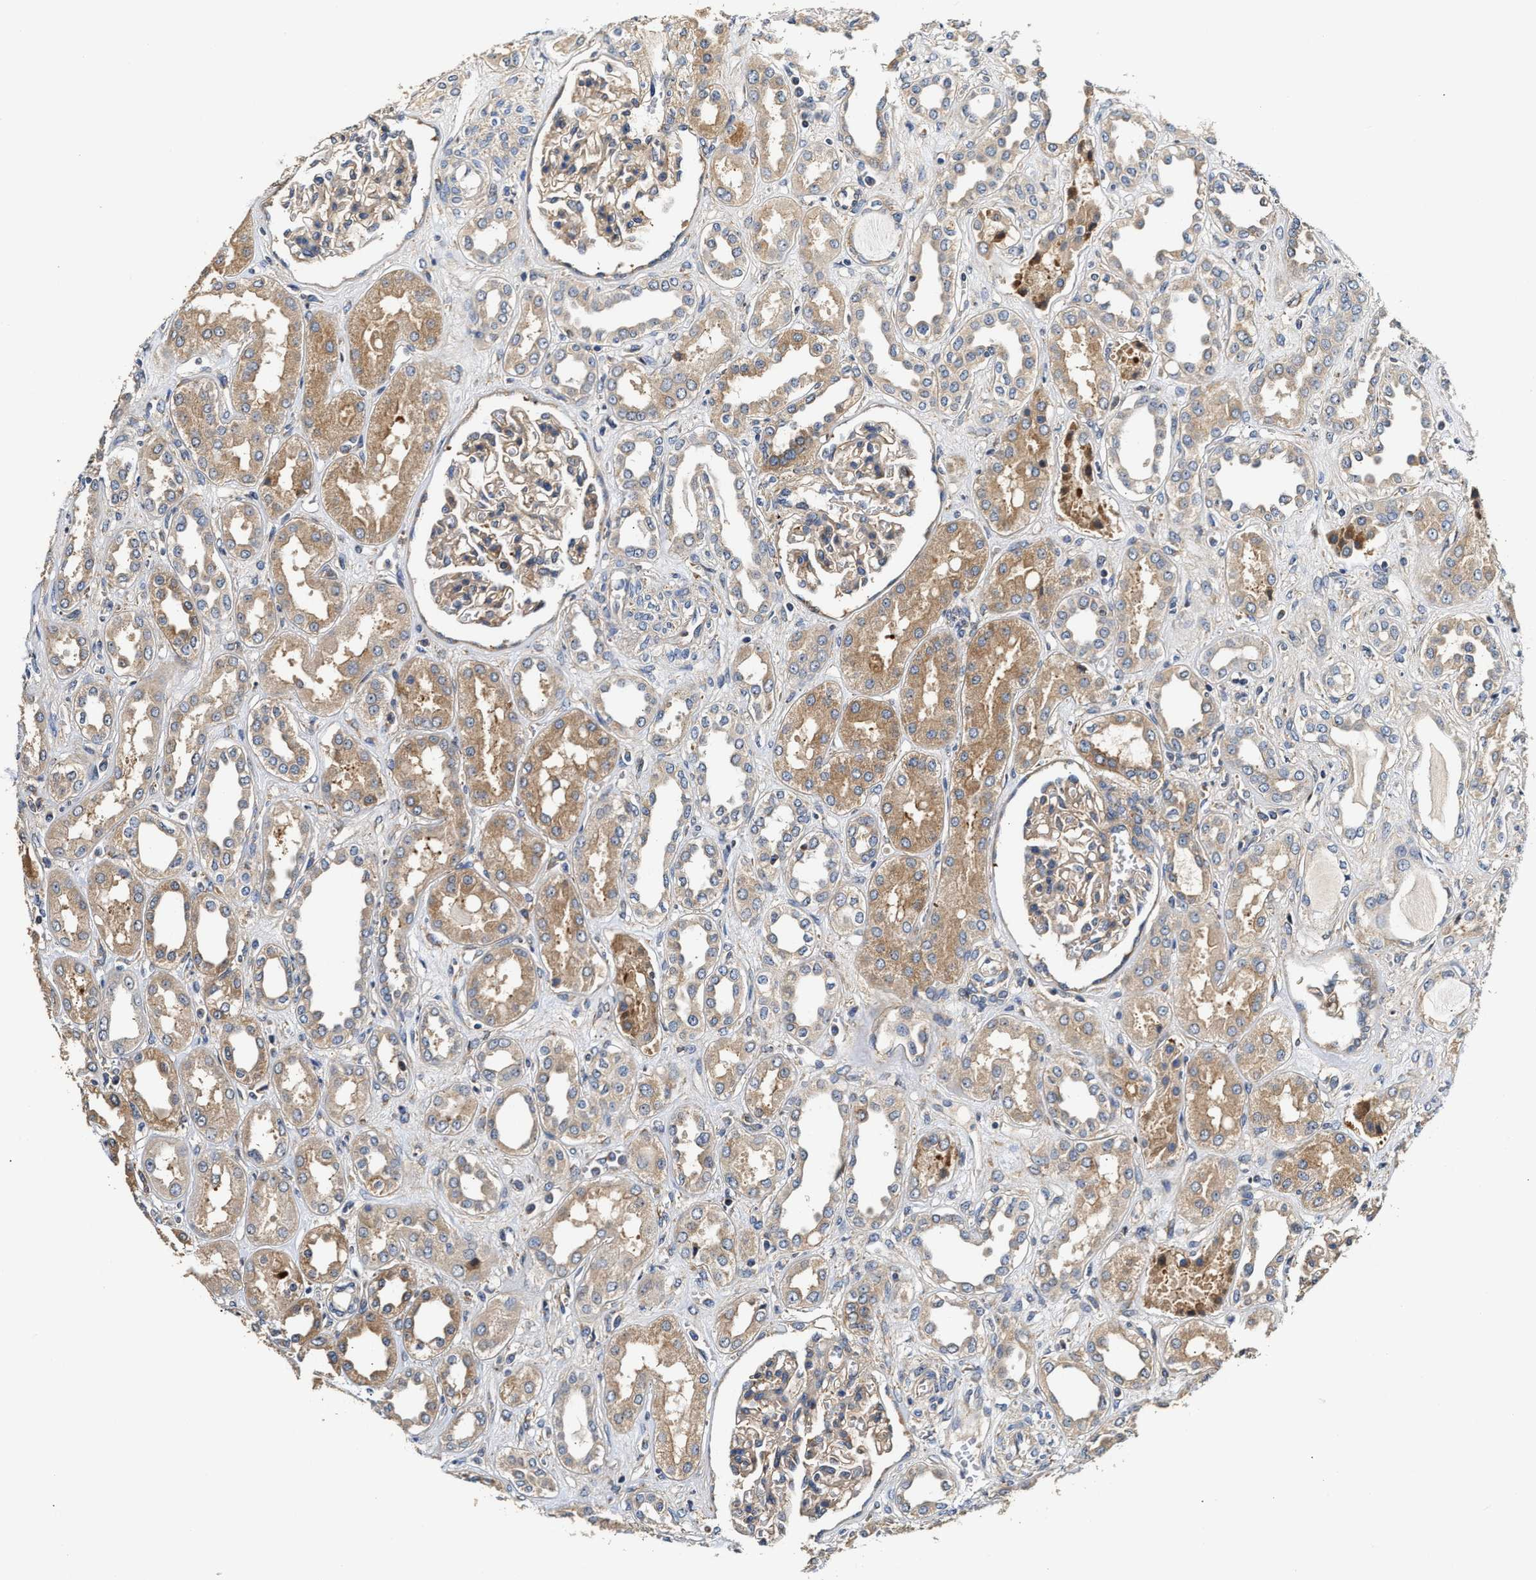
{"staining": {"intensity": "weak", "quantity": "25%-75%", "location": "cytoplasmic/membranous"}, "tissue": "kidney", "cell_type": "Cells in glomeruli", "image_type": "normal", "snomed": [{"axis": "morphology", "description": "Normal tissue, NOS"}, {"axis": "topography", "description": "Kidney"}], "caption": "This image reveals immunohistochemistry (IHC) staining of normal kidney, with low weak cytoplasmic/membranous expression in approximately 25%-75% of cells in glomeruli.", "gene": "TEX2", "patient": {"sex": "male", "age": 59}}